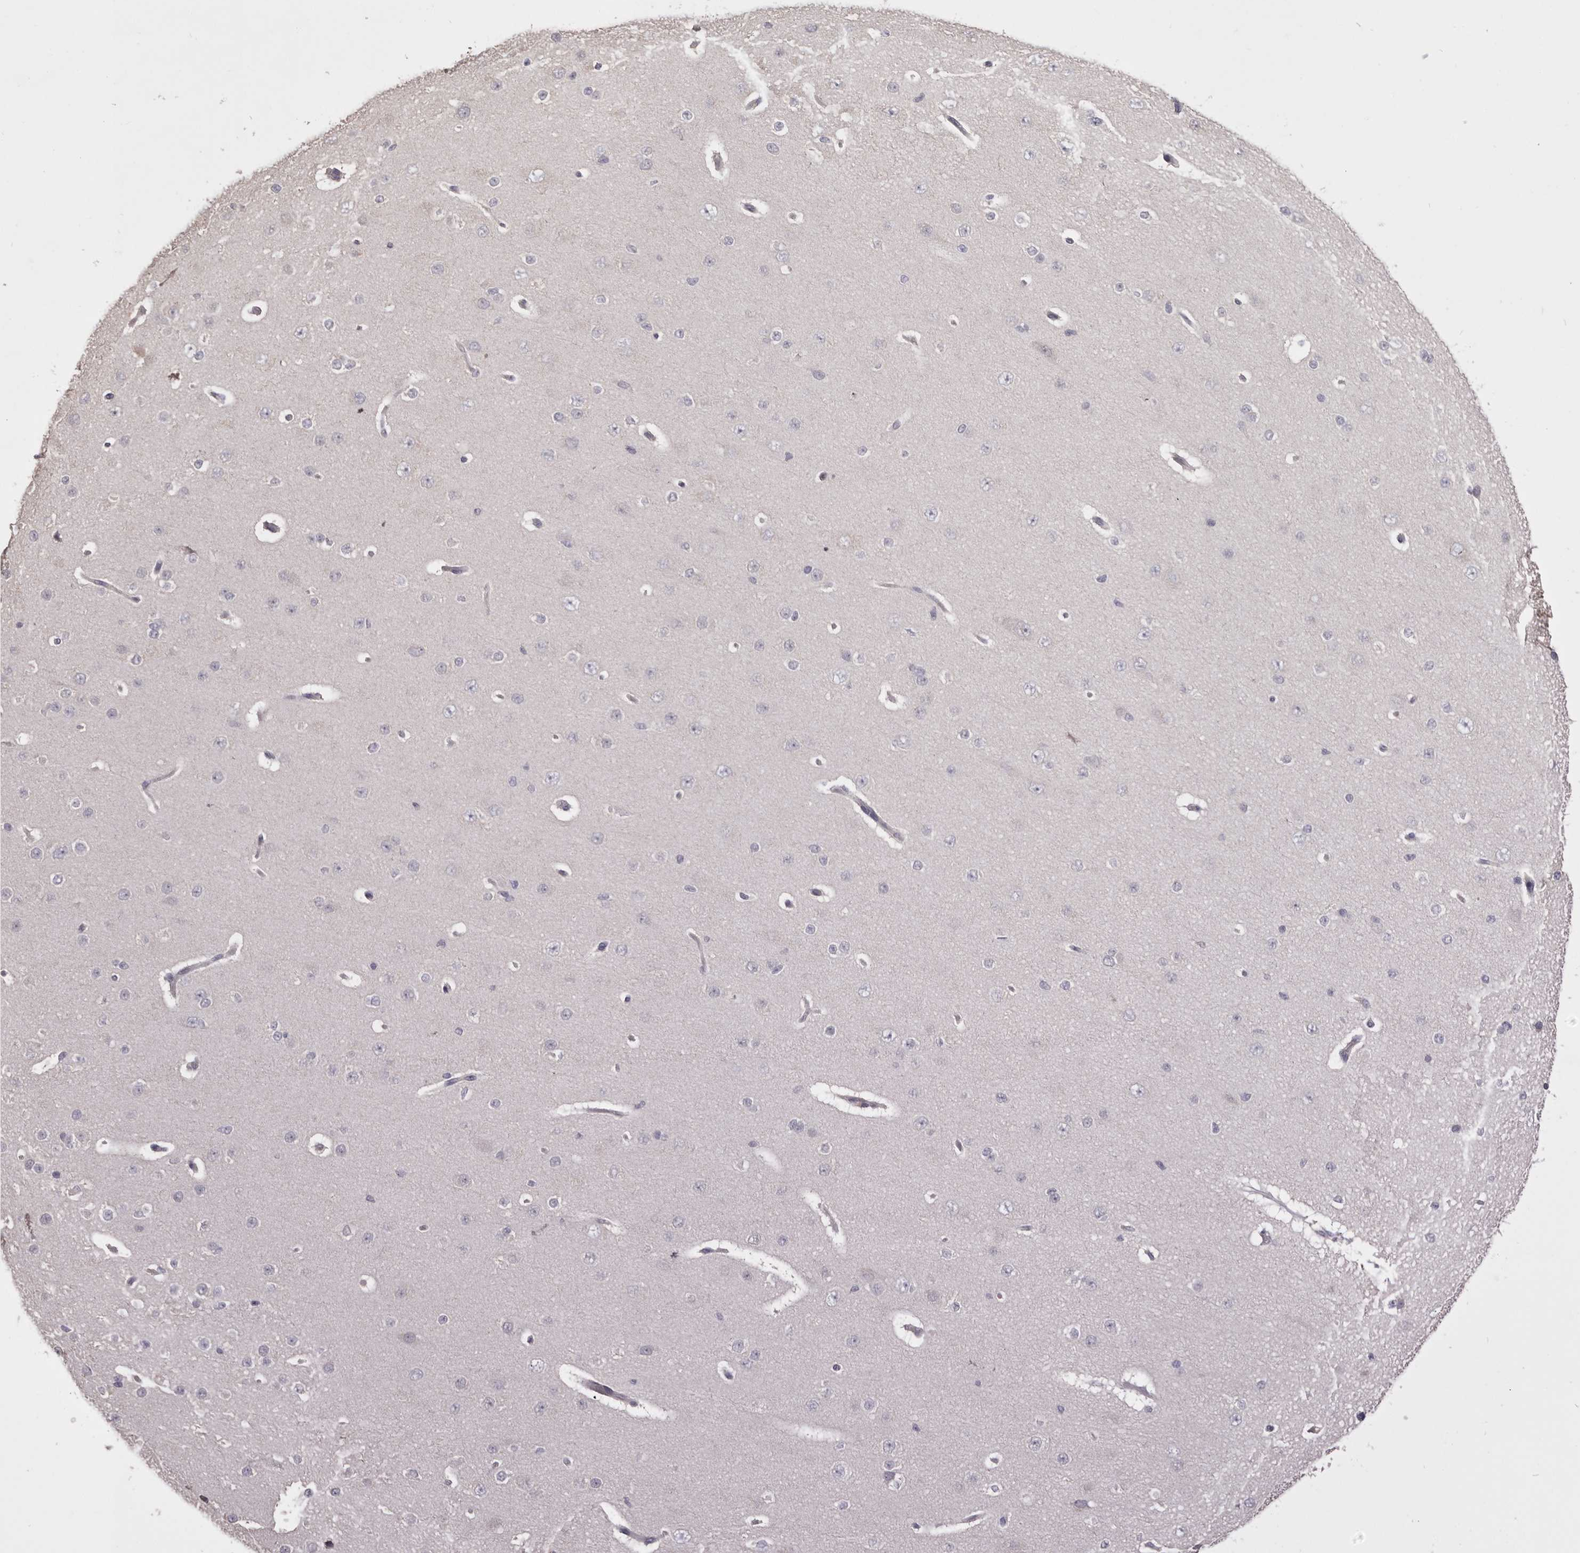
{"staining": {"intensity": "moderate", "quantity": "<25%", "location": "cytoplasmic/membranous"}, "tissue": "cerebral cortex", "cell_type": "Endothelial cells", "image_type": "normal", "snomed": [{"axis": "morphology", "description": "Normal tissue, NOS"}, {"axis": "morphology", "description": "Developmental malformation"}, {"axis": "topography", "description": "Cerebral cortex"}], "caption": "Brown immunohistochemical staining in benign cerebral cortex shows moderate cytoplasmic/membranous expression in approximately <25% of endothelial cells.", "gene": "HCAR2", "patient": {"sex": "female", "age": 30}}